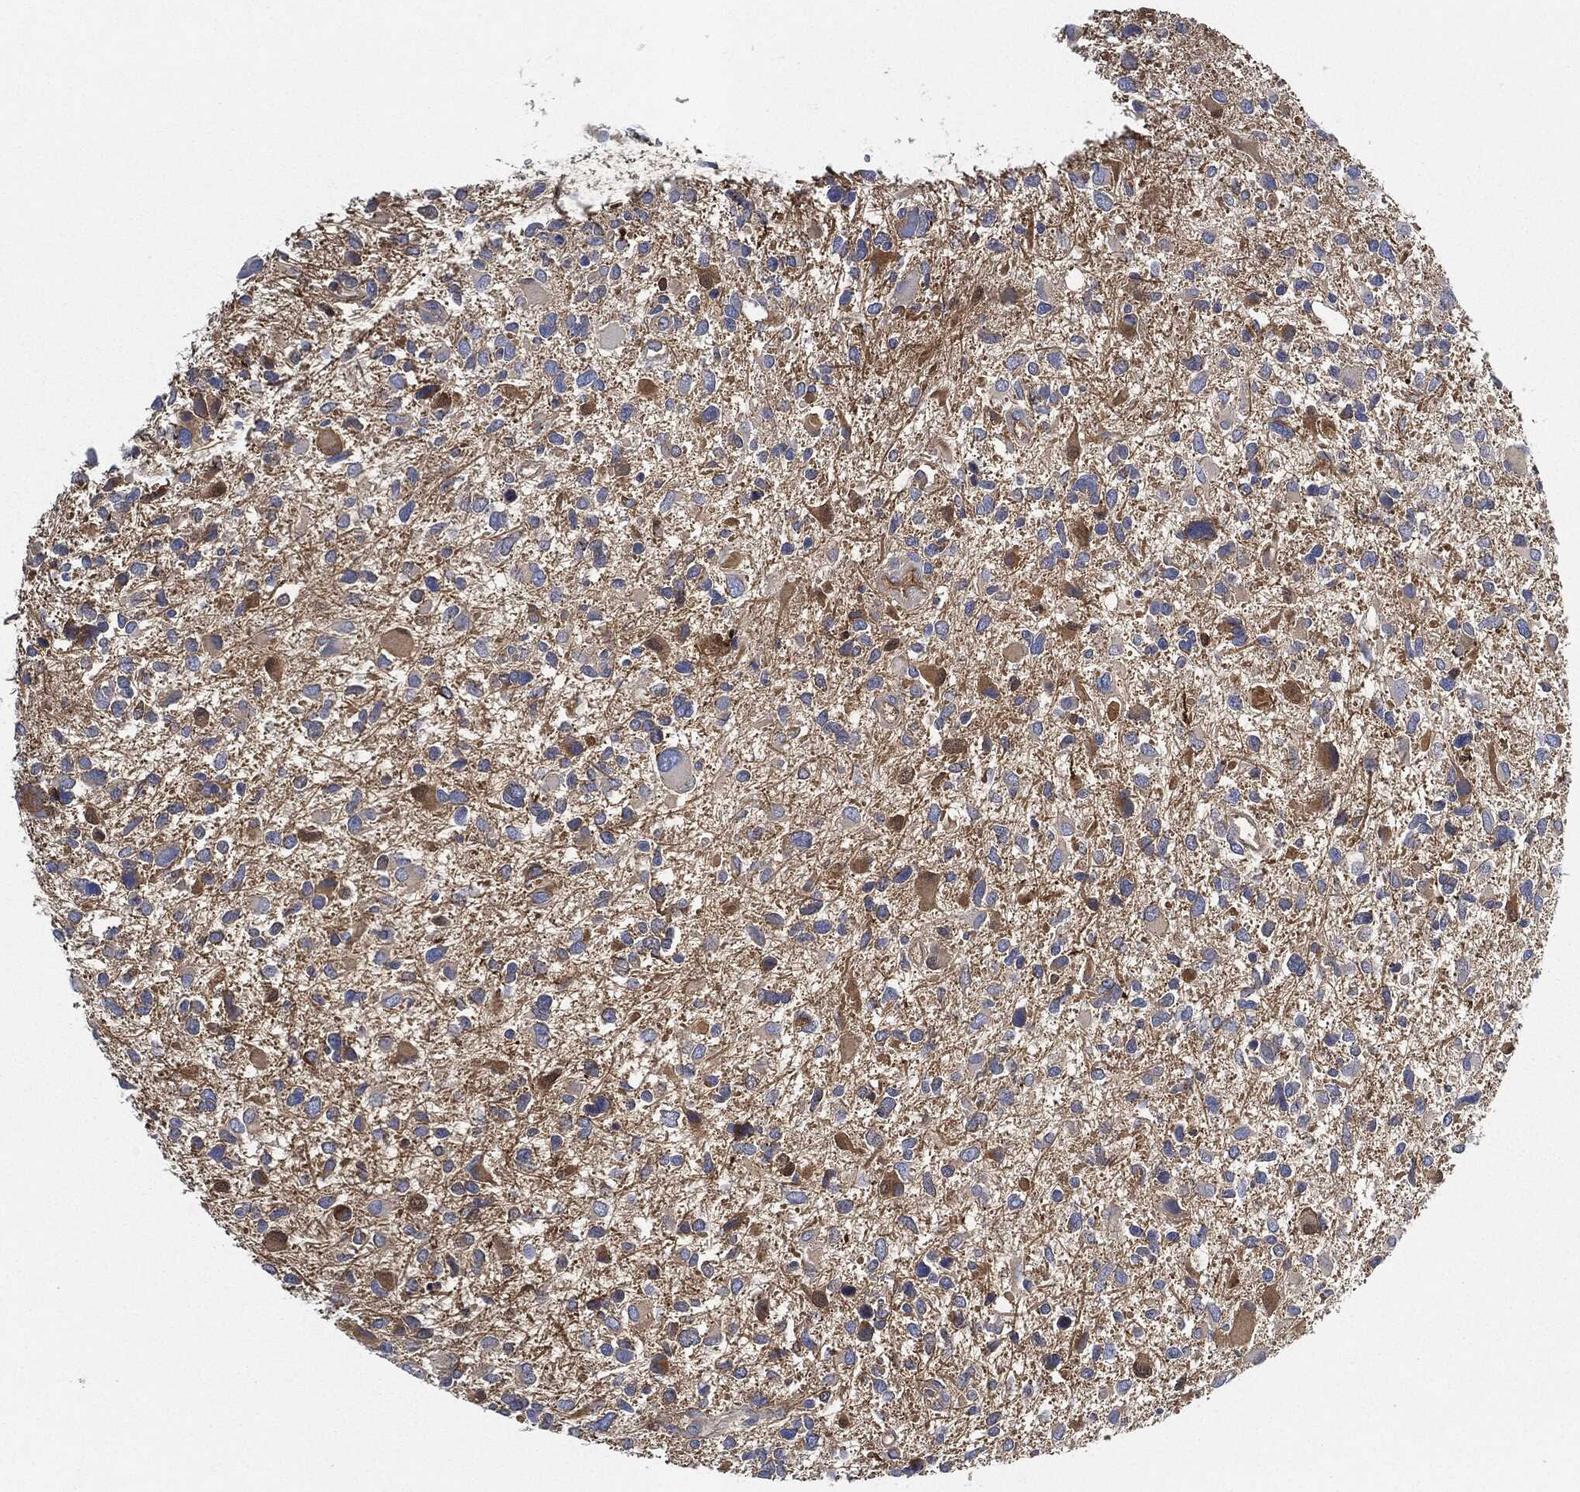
{"staining": {"intensity": "moderate", "quantity": "<25%", "location": "cytoplasmic/membranous"}, "tissue": "glioma", "cell_type": "Tumor cells", "image_type": "cancer", "snomed": [{"axis": "morphology", "description": "Glioma, malignant, Low grade"}, {"axis": "topography", "description": "Brain"}], "caption": "Immunohistochemical staining of malignant glioma (low-grade) shows low levels of moderate cytoplasmic/membranous expression in approximately <25% of tumor cells.", "gene": "IGLV6-57", "patient": {"sex": "female", "age": 32}}